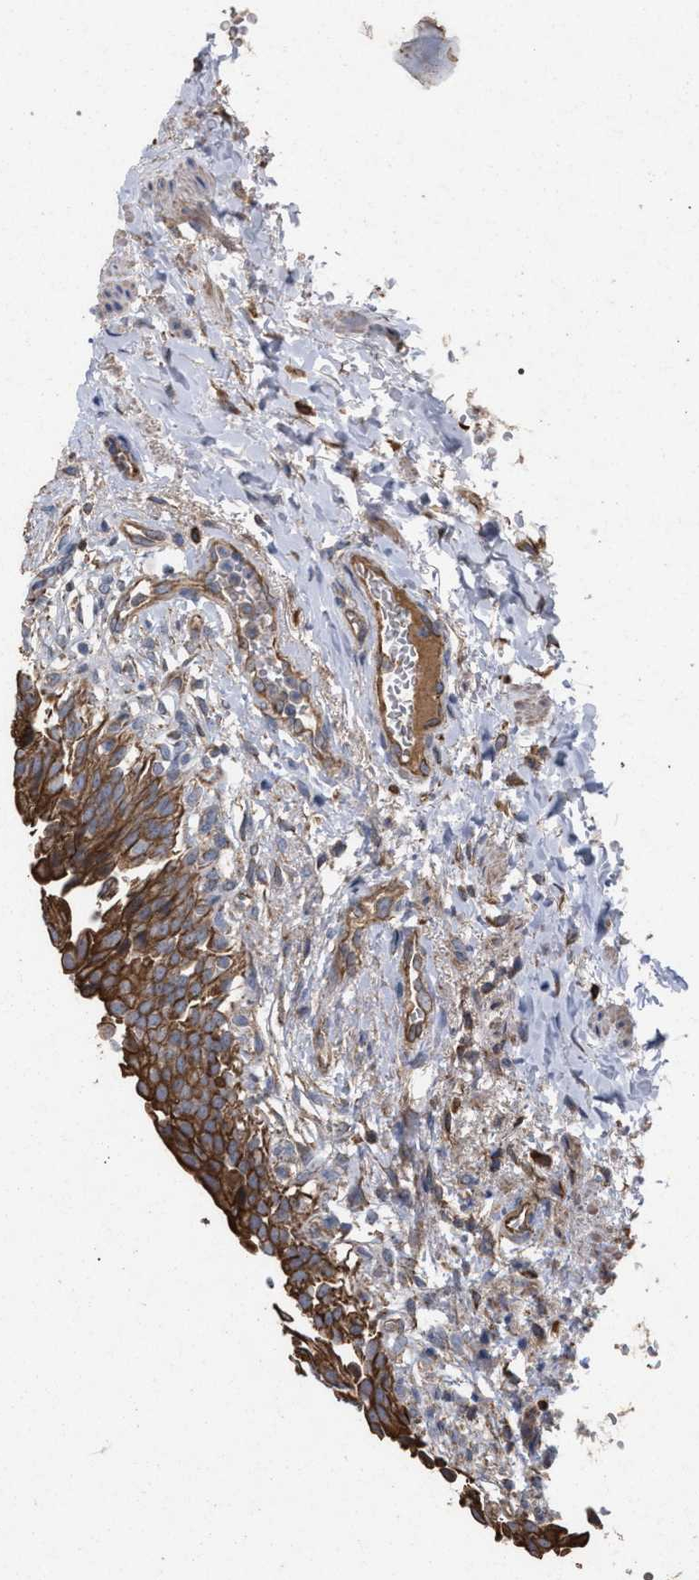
{"staining": {"intensity": "moderate", "quantity": ">75%", "location": "cytoplasmic/membranous"}, "tissue": "urinary bladder", "cell_type": "Urothelial cells", "image_type": "normal", "snomed": [{"axis": "morphology", "description": "Normal tissue, NOS"}, {"axis": "topography", "description": "Urinary bladder"}], "caption": "Urinary bladder was stained to show a protein in brown. There is medium levels of moderate cytoplasmic/membranous staining in about >75% of urothelial cells. (DAB (3,3'-diaminobenzidine) IHC with brightfield microscopy, high magnification).", "gene": "BCL2L12", "patient": {"sex": "female", "age": 60}}